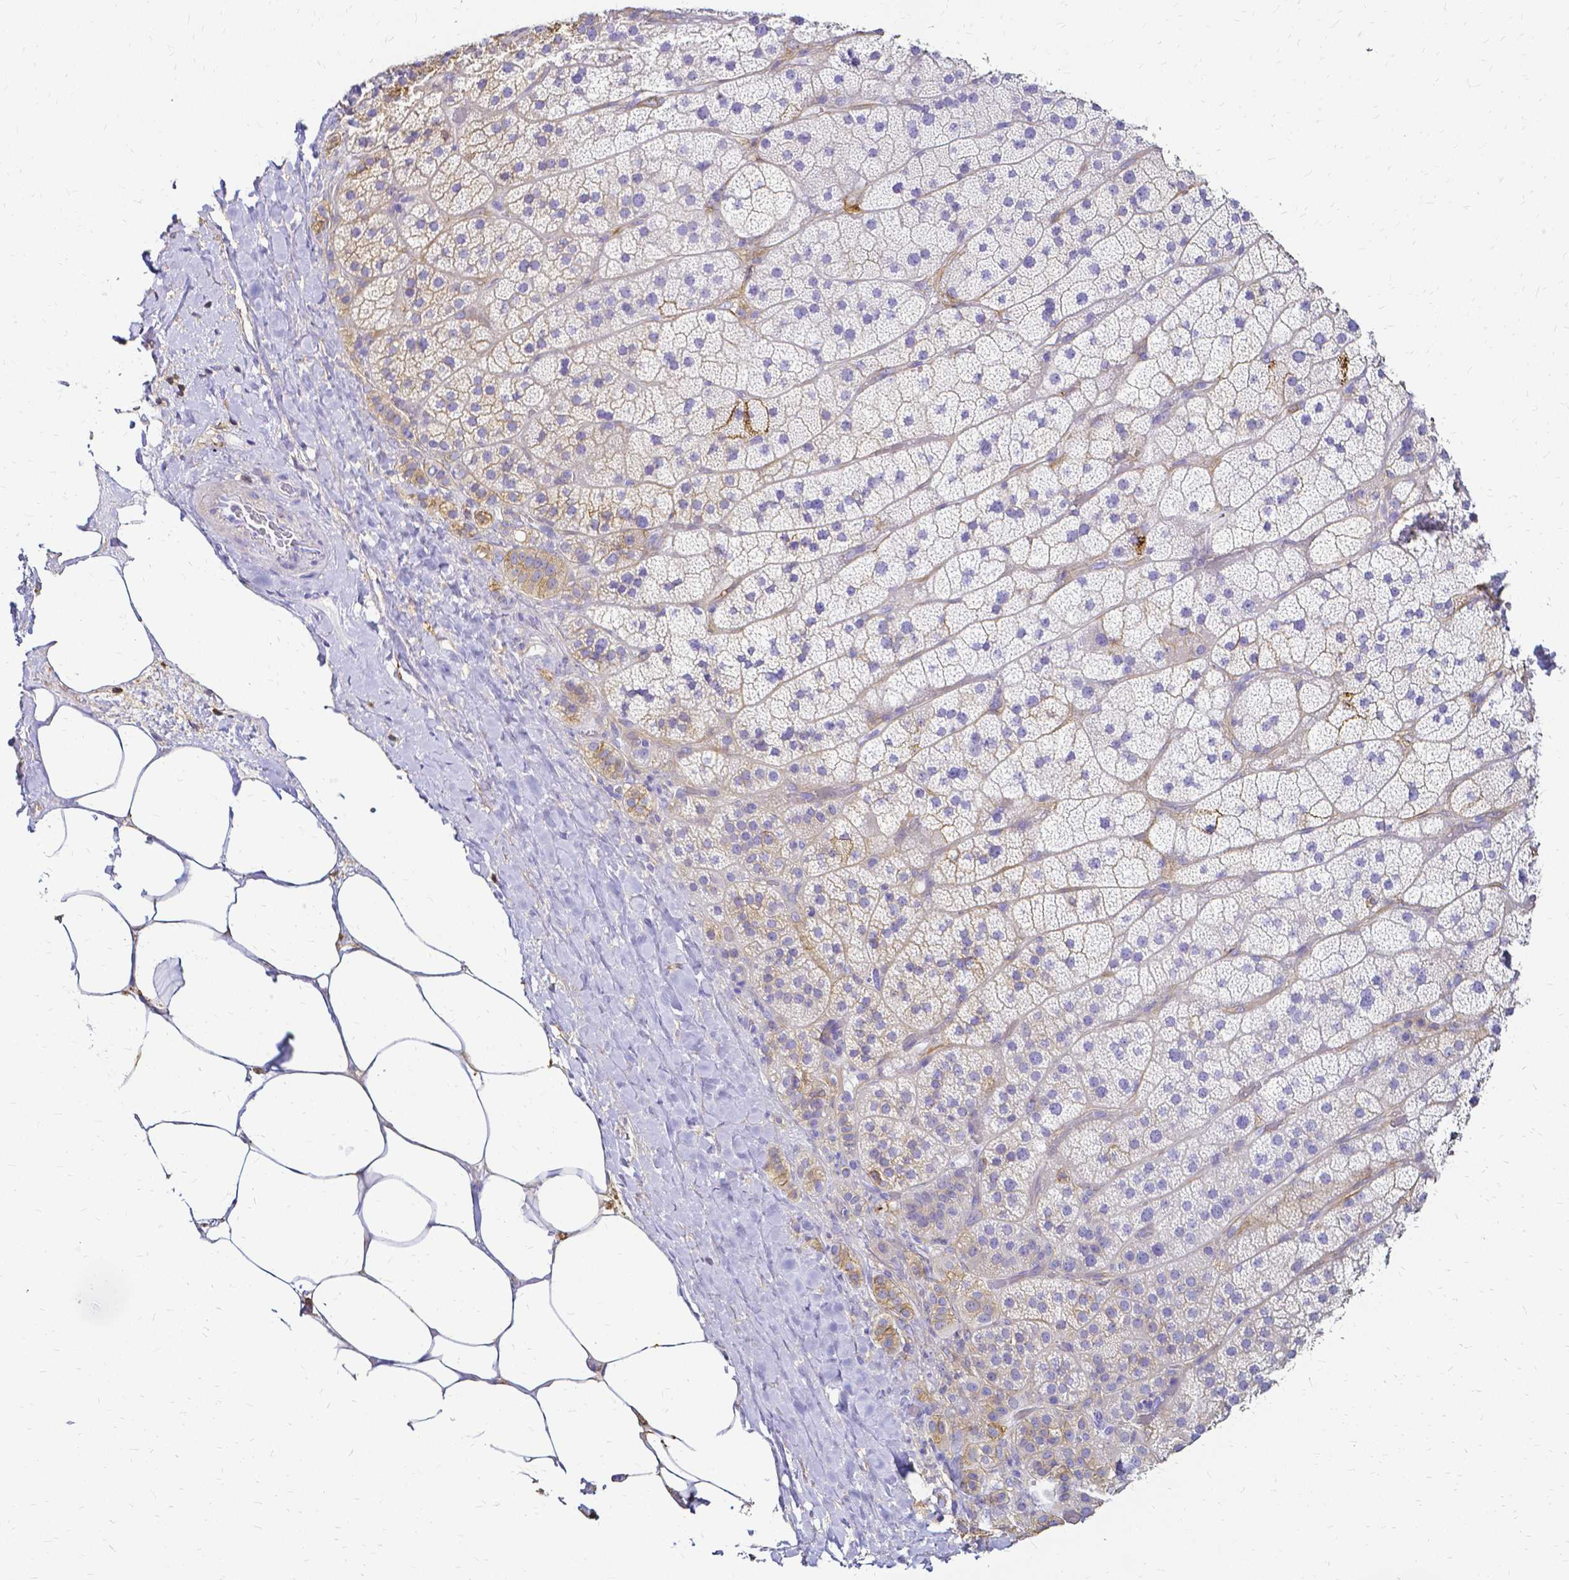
{"staining": {"intensity": "moderate", "quantity": "<25%", "location": "cytoplasmic/membranous"}, "tissue": "adrenal gland", "cell_type": "Glandular cells", "image_type": "normal", "snomed": [{"axis": "morphology", "description": "Normal tissue, NOS"}, {"axis": "topography", "description": "Adrenal gland"}], "caption": "Immunohistochemical staining of benign human adrenal gland displays low levels of moderate cytoplasmic/membranous staining in approximately <25% of glandular cells. (IHC, brightfield microscopy, high magnification).", "gene": "HSPA12A", "patient": {"sex": "male", "age": 57}}